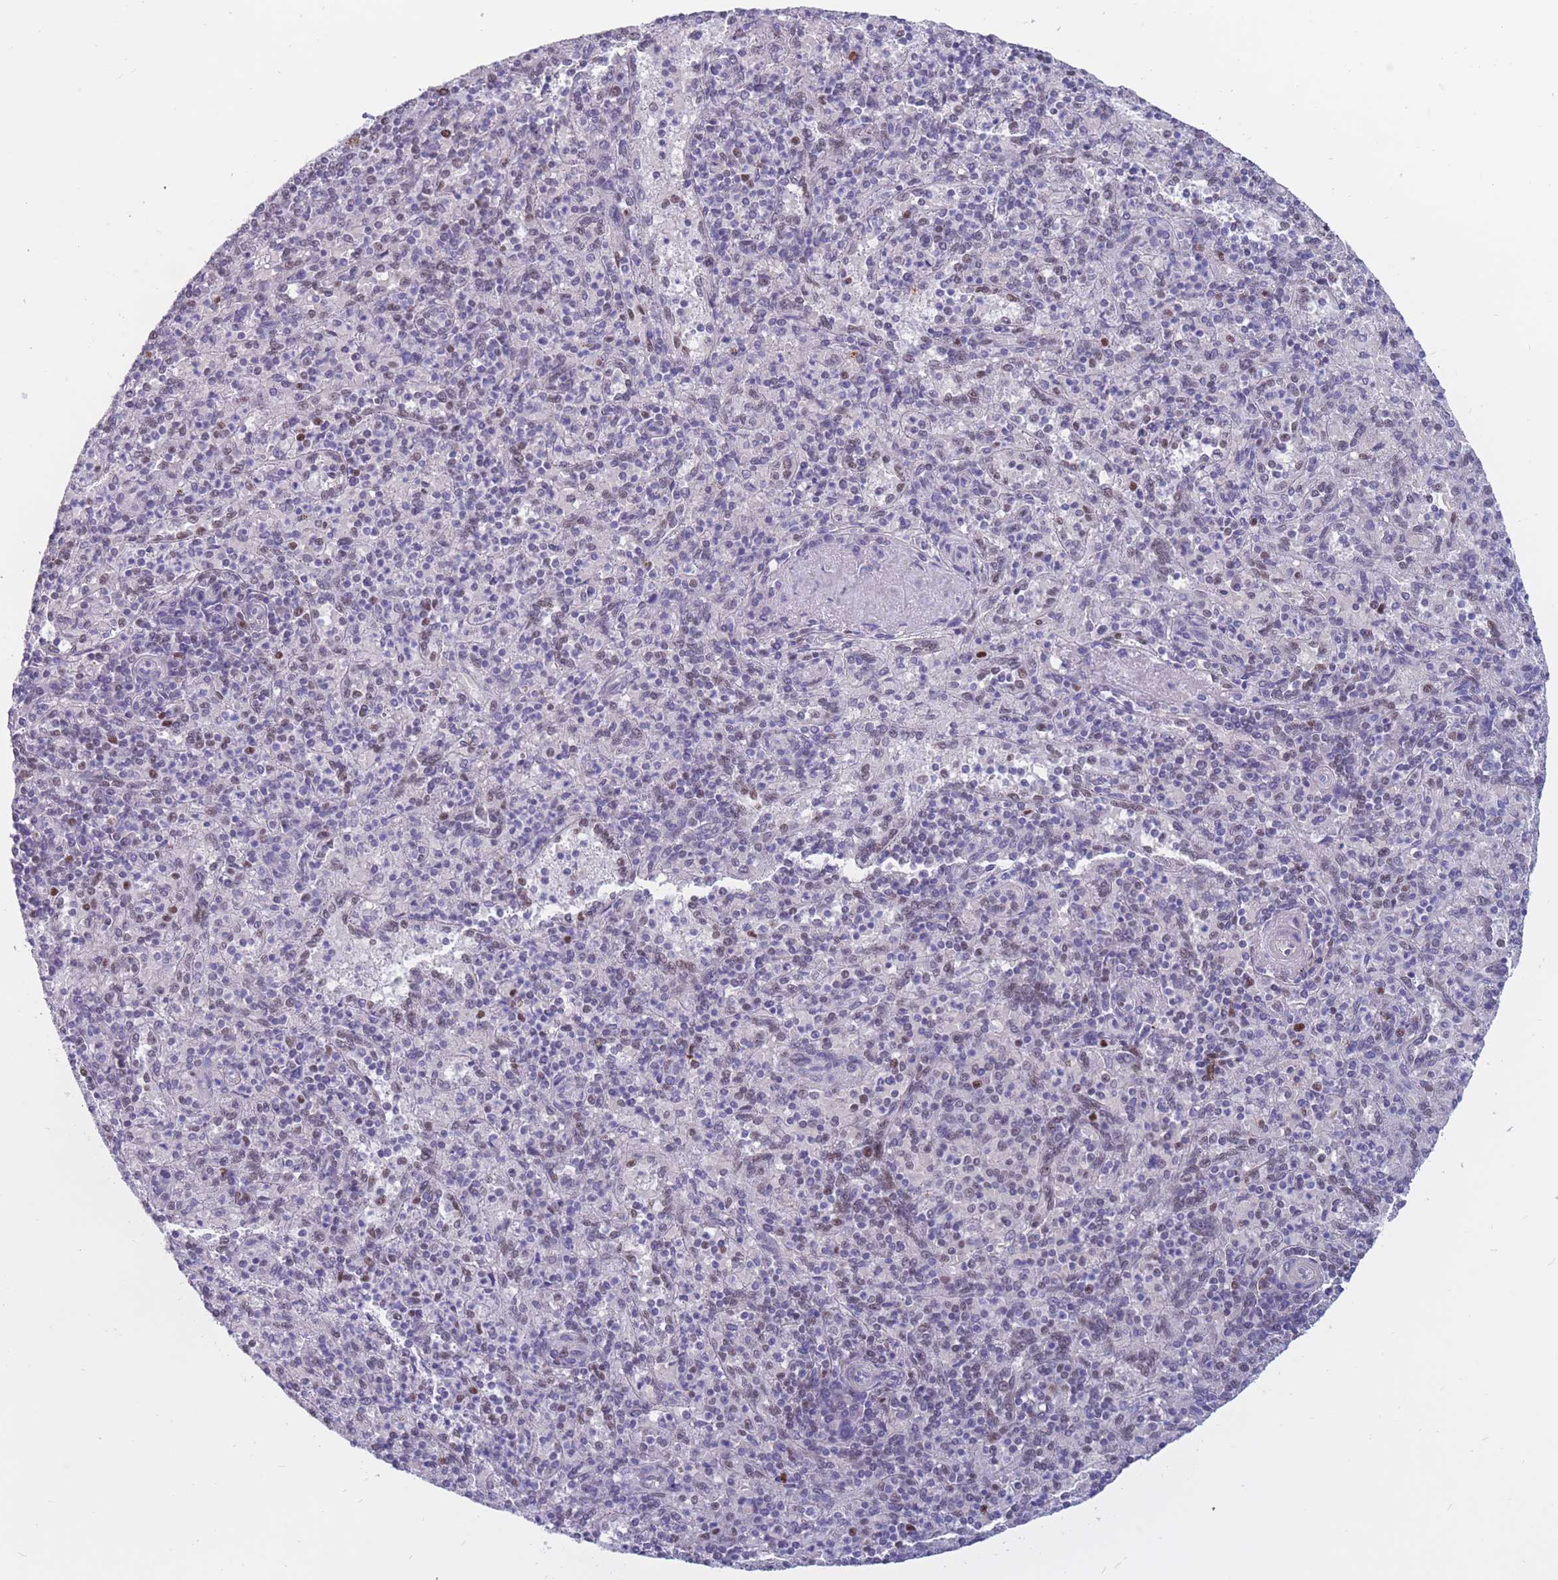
{"staining": {"intensity": "negative", "quantity": "none", "location": "none"}, "tissue": "spleen", "cell_type": "Cells in red pulp", "image_type": "normal", "snomed": [{"axis": "morphology", "description": "Normal tissue, NOS"}, {"axis": "topography", "description": "Spleen"}], "caption": "Cells in red pulp show no significant positivity in benign spleen.", "gene": "NASP", "patient": {"sex": "male", "age": 82}}